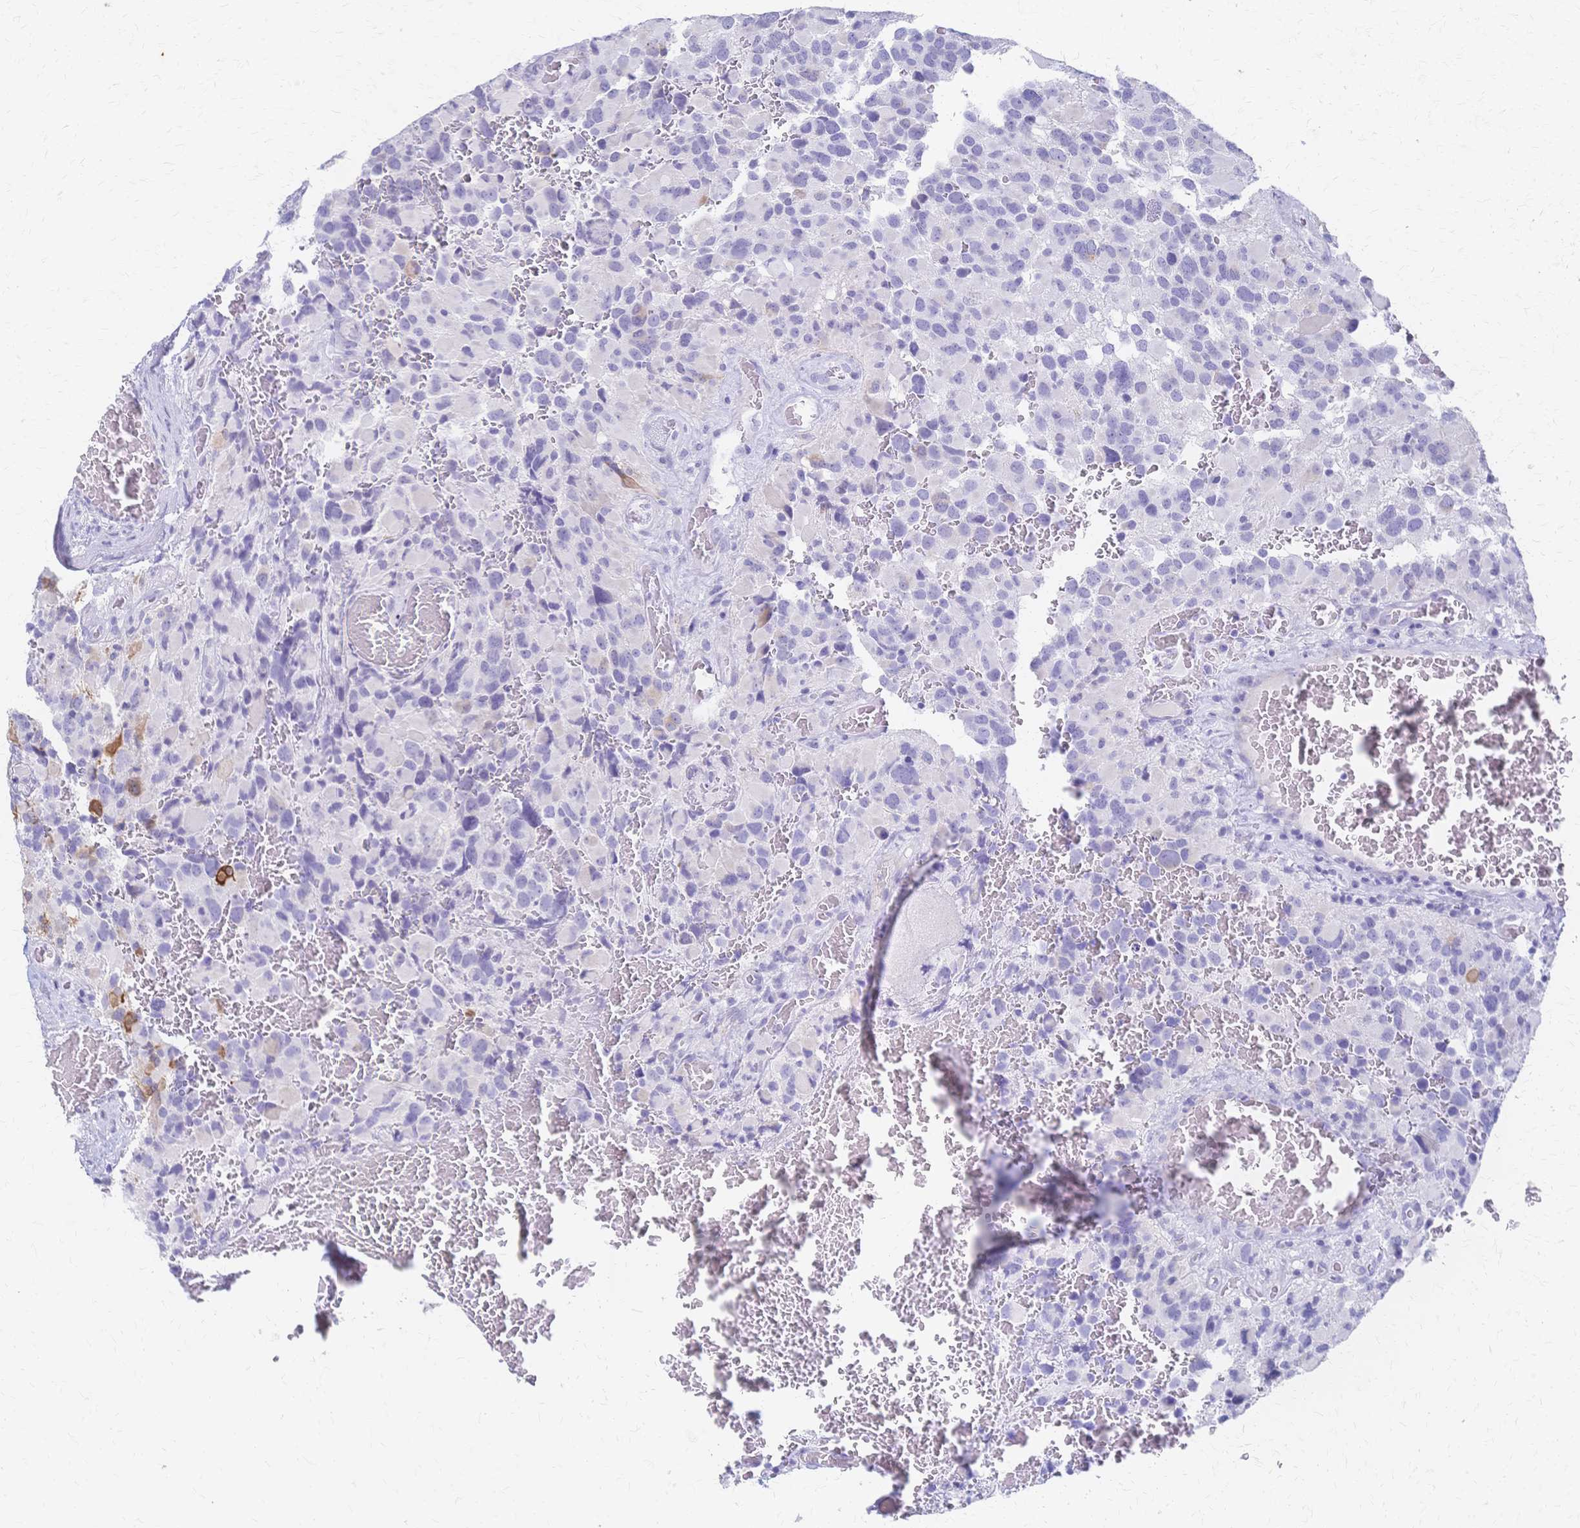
{"staining": {"intensity": "negative", "quantity": "none", "location": "none"}, "tissue": "glioma", "cell_type": "Tumor cells", "image_type": "cancer", "snomed": [{"axis": "morphology", "description": "Glioma, malignant, High grade"}, {"axis": "topography", "description": "Brain"}], "caption": "Tumor cells show no significant protein expression in glioma.", "gene": "CYB5A", "patient": {"sex": "female", "age": 40}}